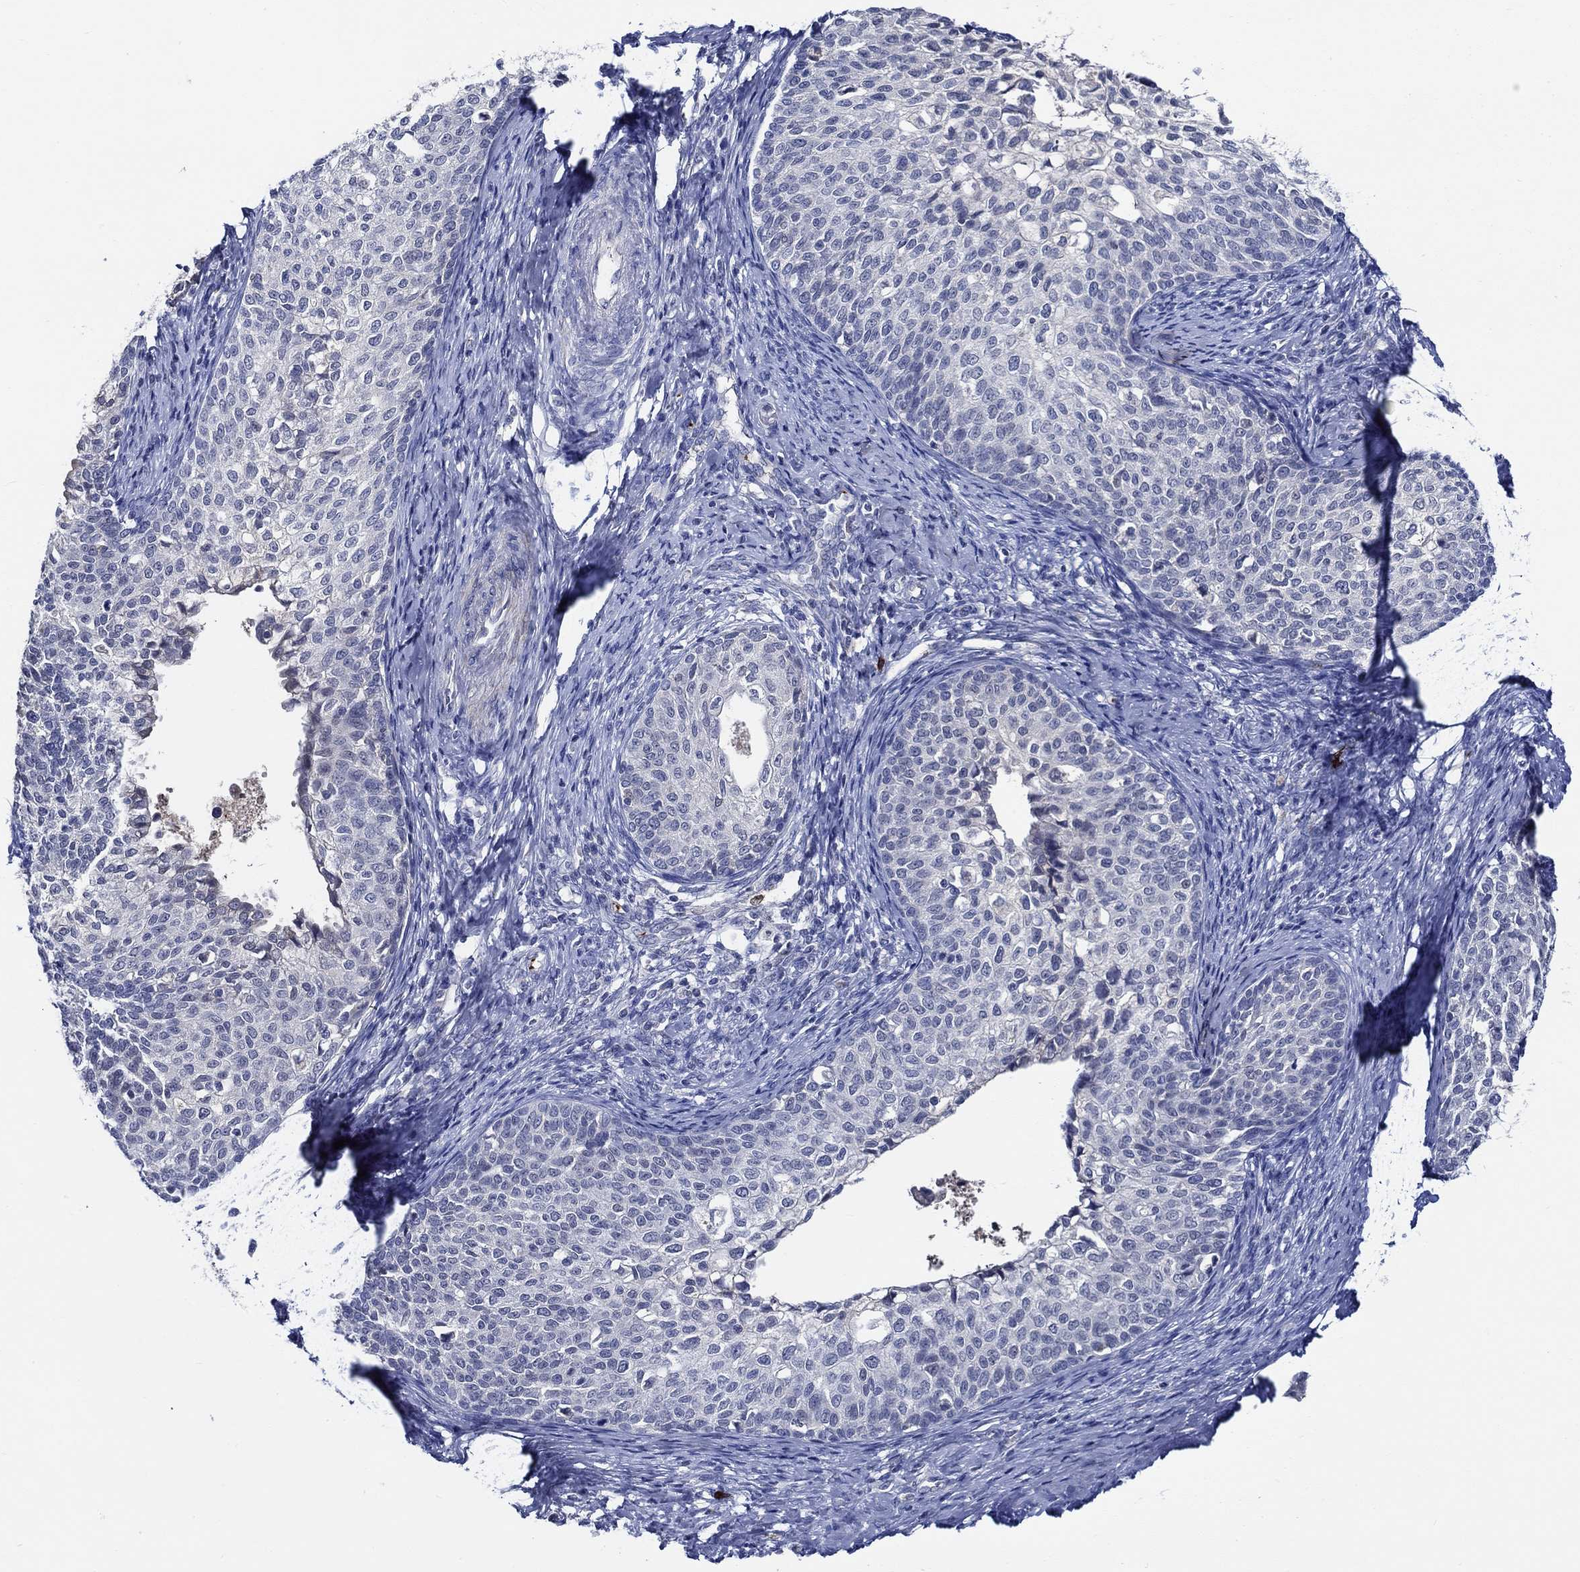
{"staining": {"intensity": "negative", "quantity": "none", "location": "none"}, "tissue": "cervical cancer", "cell_type": "Tumor cells", "image_type": "cancer", "snomed": [{"axis": "morphology", "description": "Squamous cell carcinoma, NOS"}, {"axis": "topography", "description": "Cervix"}], "caption": "An immunohistochemistry micrograph of cervical cancer (squamous cell carcinoma) is shown. There is no staining in tumor cells of cervical cancer (squamous cell carcinoma).", "gene": "ALOX12", "patient": {"sex": "female", "age": 51}}